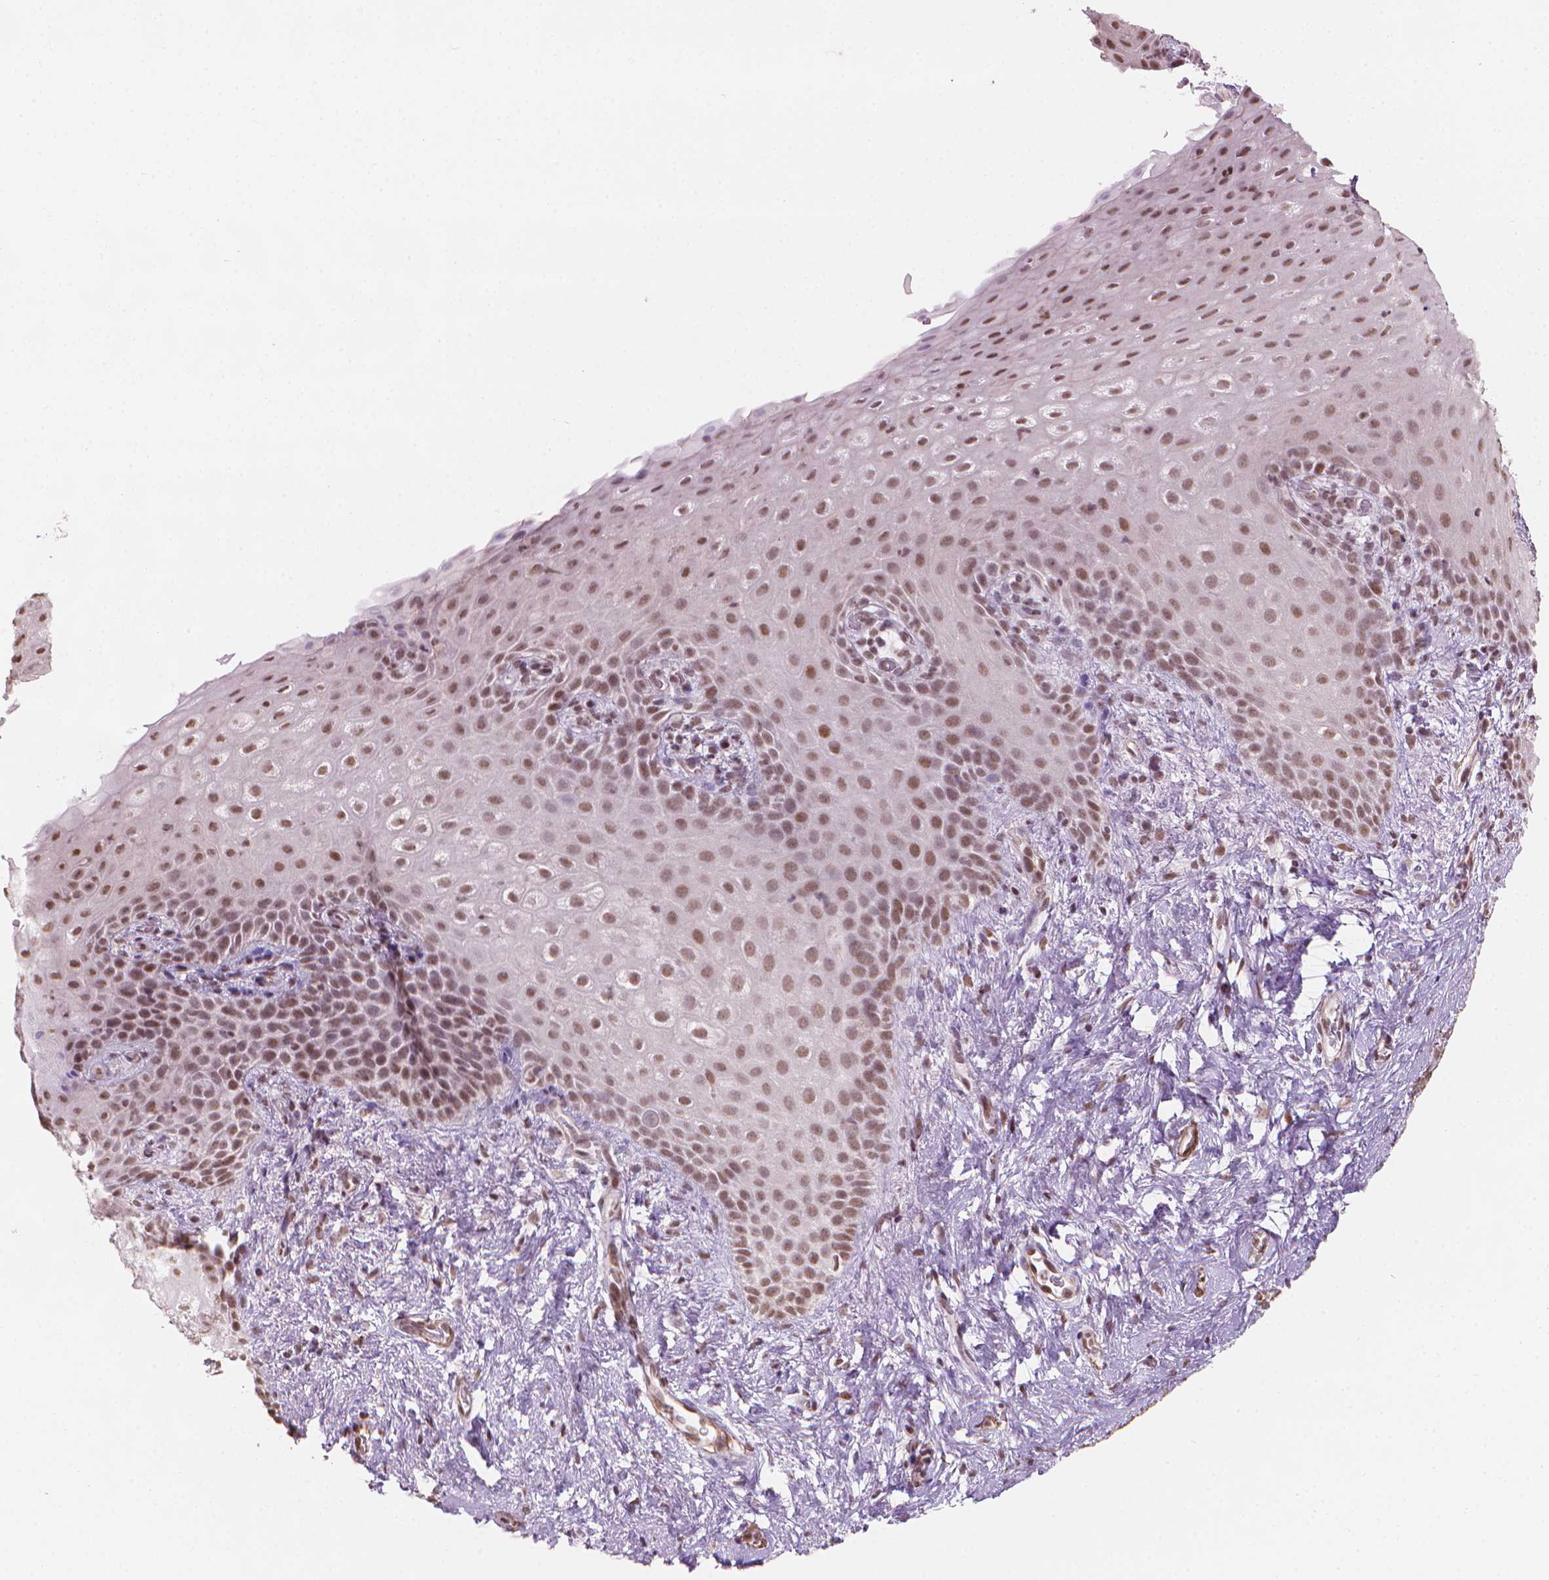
{"staining": {"intensity": "moderate", "quantity": ">75%", "location": "nuclear"}, "tissue": "skin", "cell_type": "Epidermal cells", "image_type": "normal", "snomed": [{"axis": "morphology", "description": "Normal tissue, NOS"}, {"axis": "topography", "description": "Anal"}], "caption": "Immunohistochemical staining of unremarkable human skin displays medium levels of moderate nuclear staining in about >75% of epidermal cells. Using DAB (3,3'-diaminobenzidine) (brown) and hematoxylin (blue) stains, captured at high magnification using brightfield microscopy.", "gene": "HOXD4", "patient": {"sex": "female", "age": 46}}